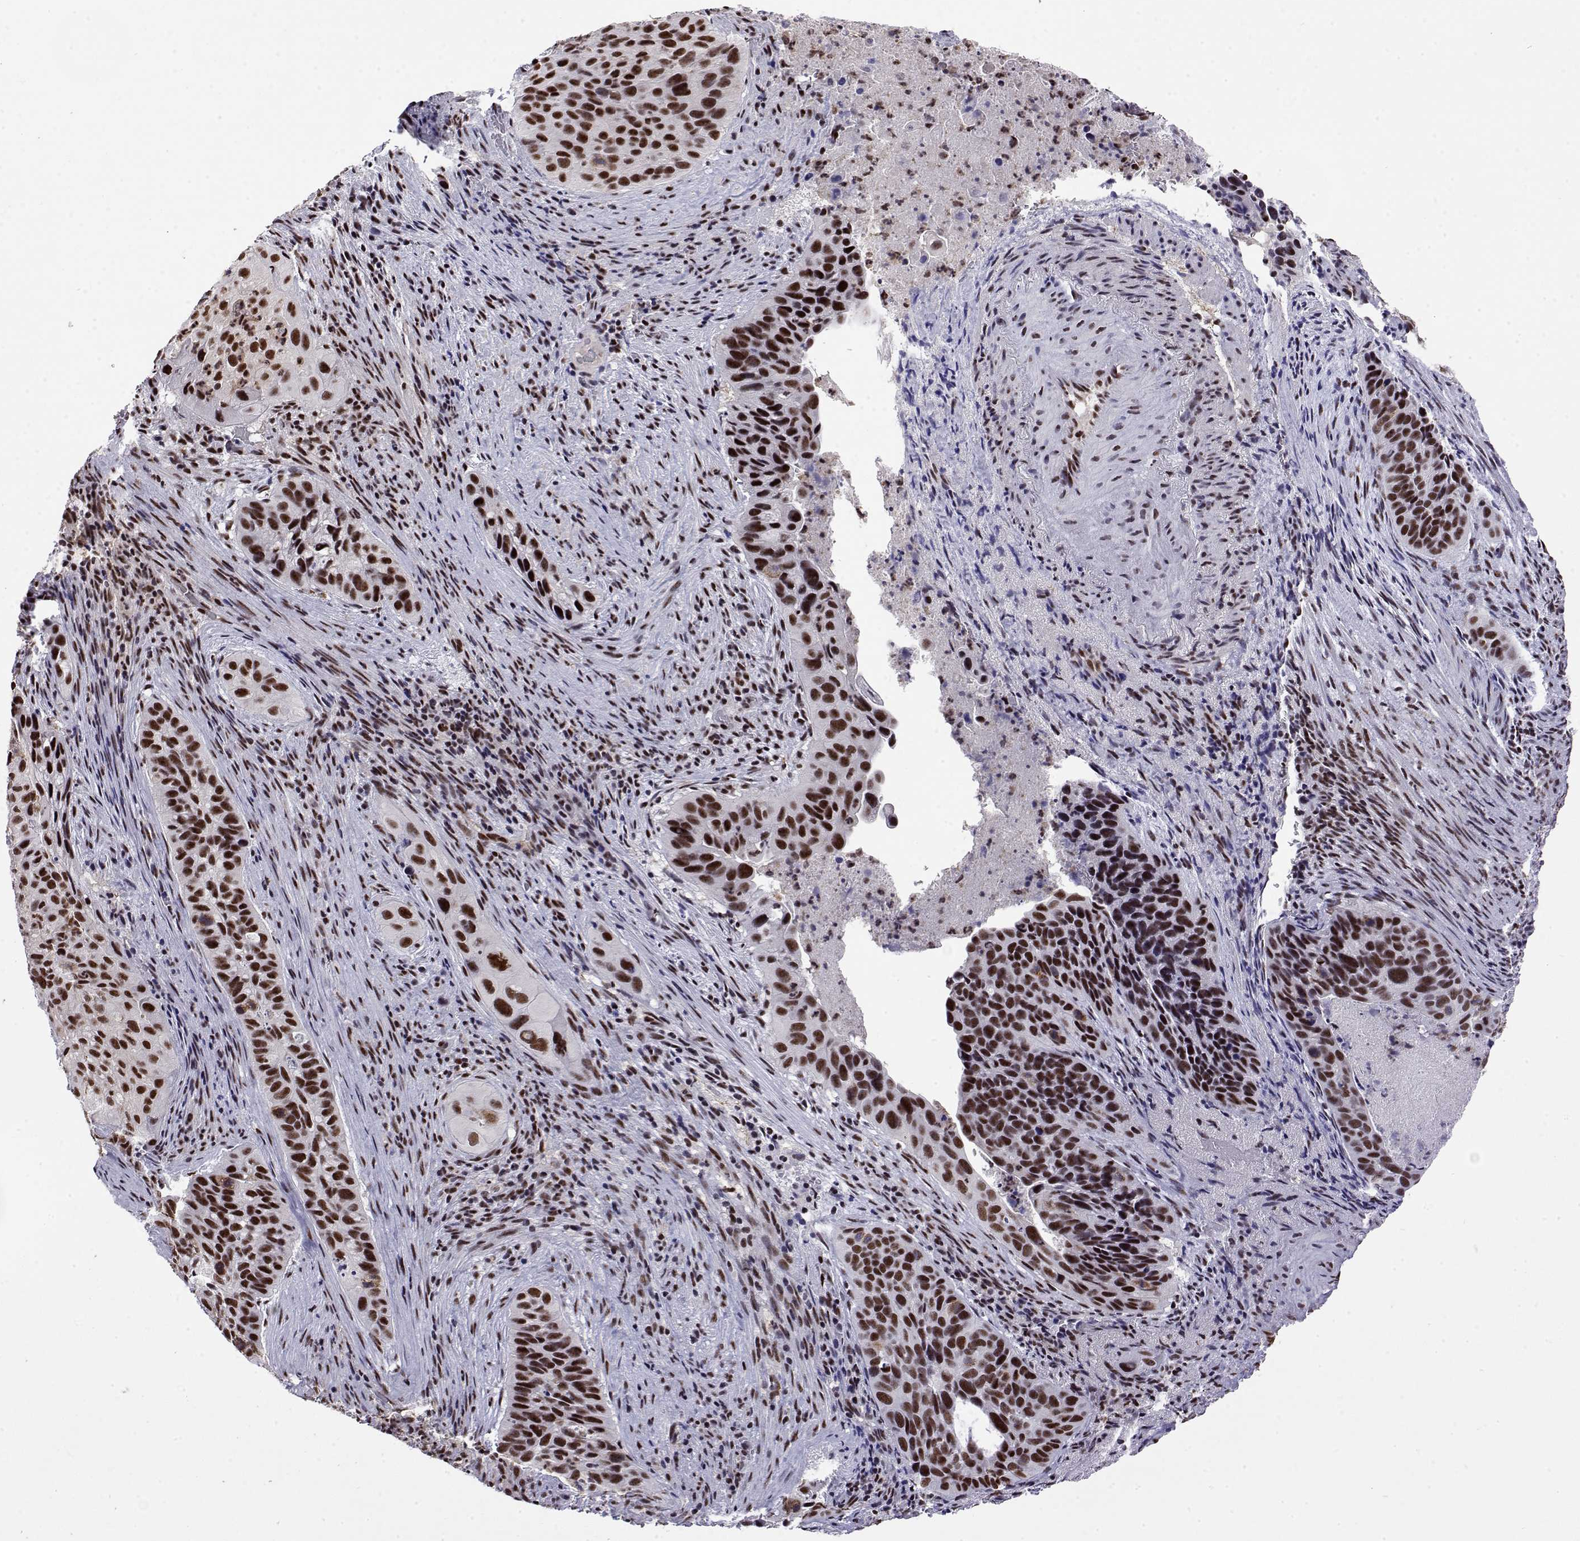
{"staining": {"intensity": "strong", "quantity": ">75%", "location": "nuclear"}, "tissue": "cervical cancer", "cell_type": "Tumor cells", "image_type": "cancer", "snomed": [{"axis": "morphology", "description": "Squamous cell carcinoma, NOS"}, {"axis": "topography", "description": "Cervix"}], "caption": "Cervical cancer stained with IHC exhibits strong nuclear staining in about >75% of tumor cells. Using DAB (3,3'-diaminobenzidine) (brown) and hematoxylin (blue) stains, captured at high magnification using brightfield microscopy.", "gene": "POLDIP3", "patient": {"sex": "female", "age": 38}}